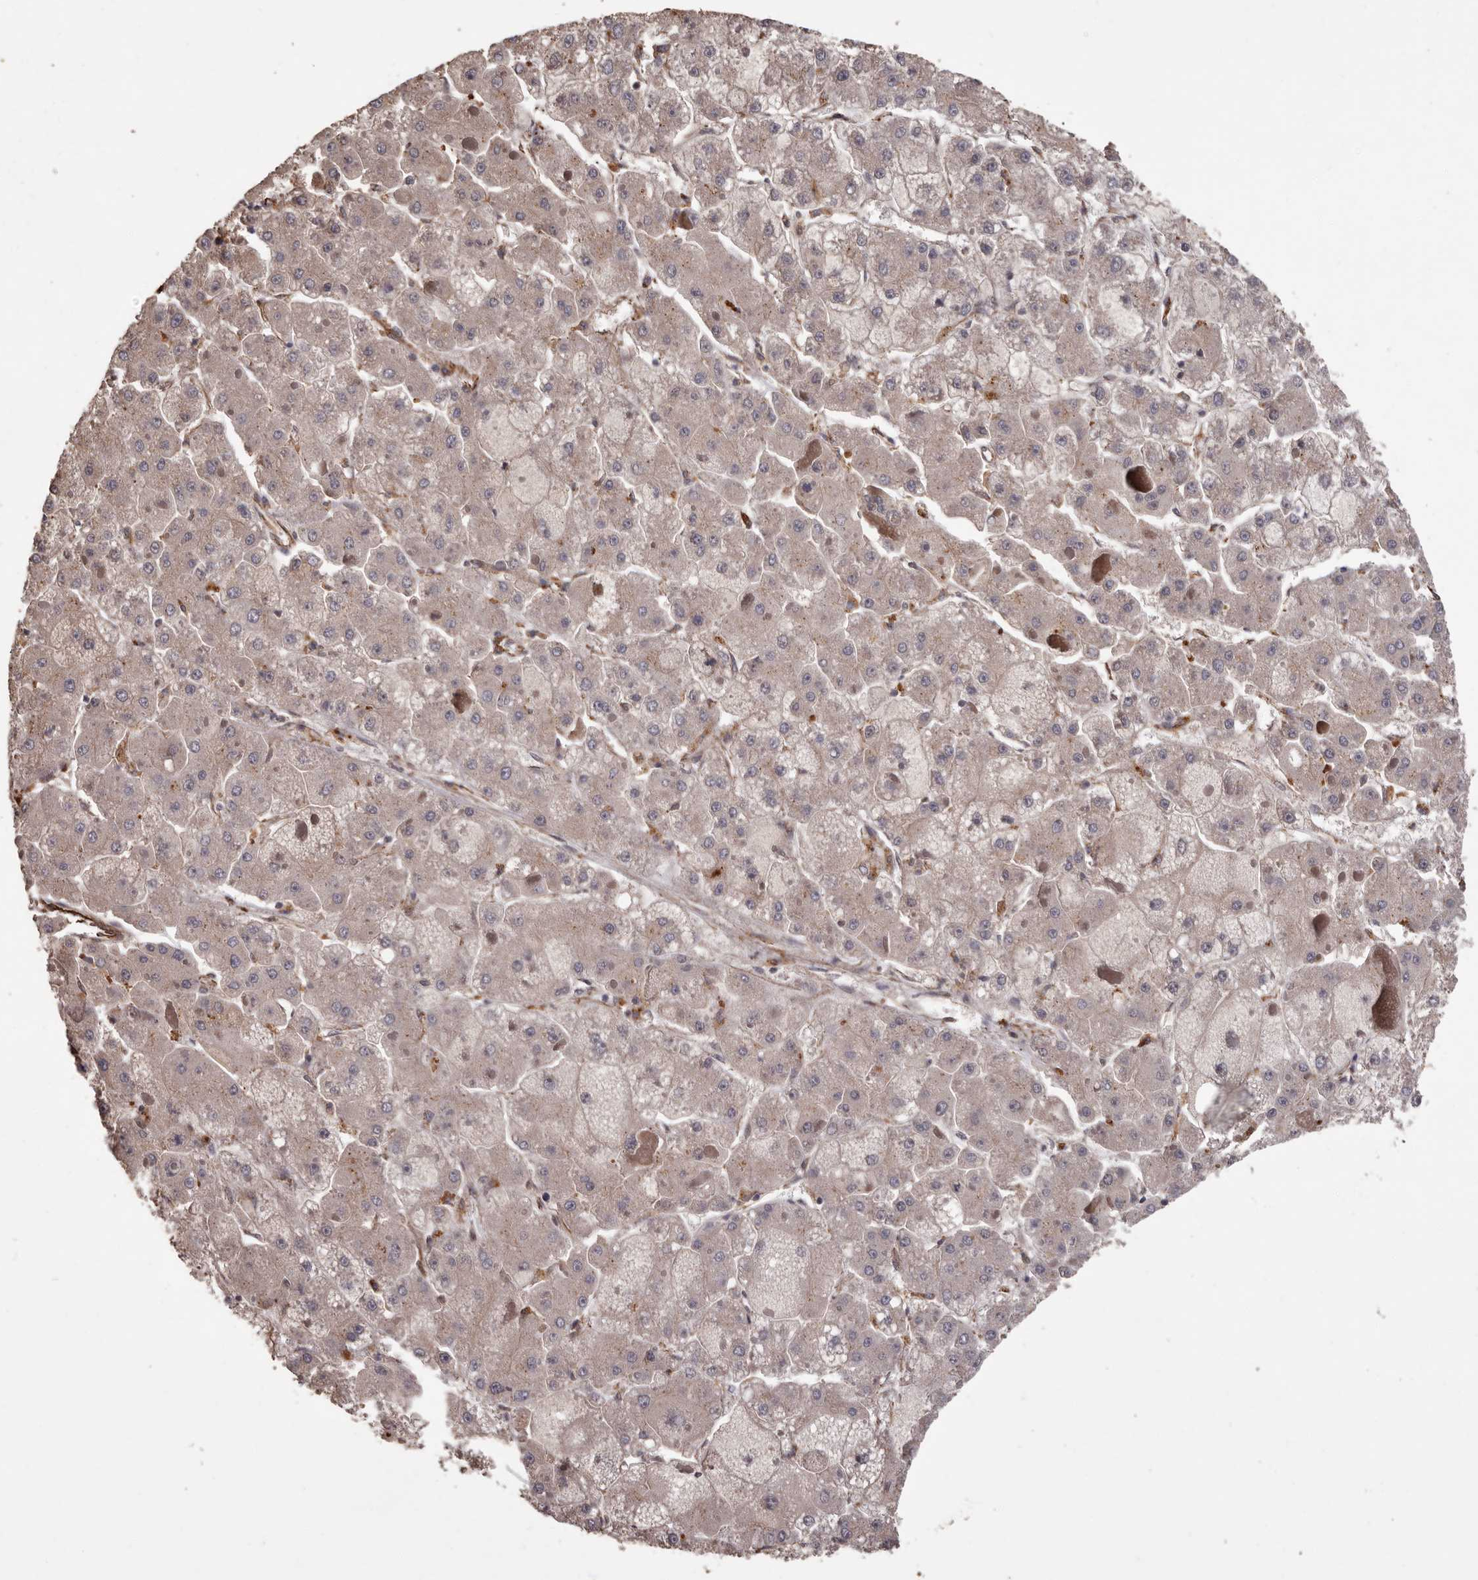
{"staining": {"intensity": "weak", "quantity": ">75%", "location": "cytoplasmic/membranous"}, "tissue": "liver cancer", "cell_type": "Tumor cells", "image_type": "cancer", "snomed": [{"axis": "morphology", "description": "Carcinoma, Hepatocellular, NOS"}, {"axis": "topography", "description": "Liver"}], "caption": "Immunohistochemistry micrograph of neoplastic tissue: liver cancer (hepatocellular carcinoma) stained using IHC displays low levels of weak protein expression localized specifically in the cytoplasmic/membranous of tumor cells, appearing as a cytoplasmic/membranous brown color.", "gene": "BRAT1", "patient": {"sex": "female", "age": 73}}